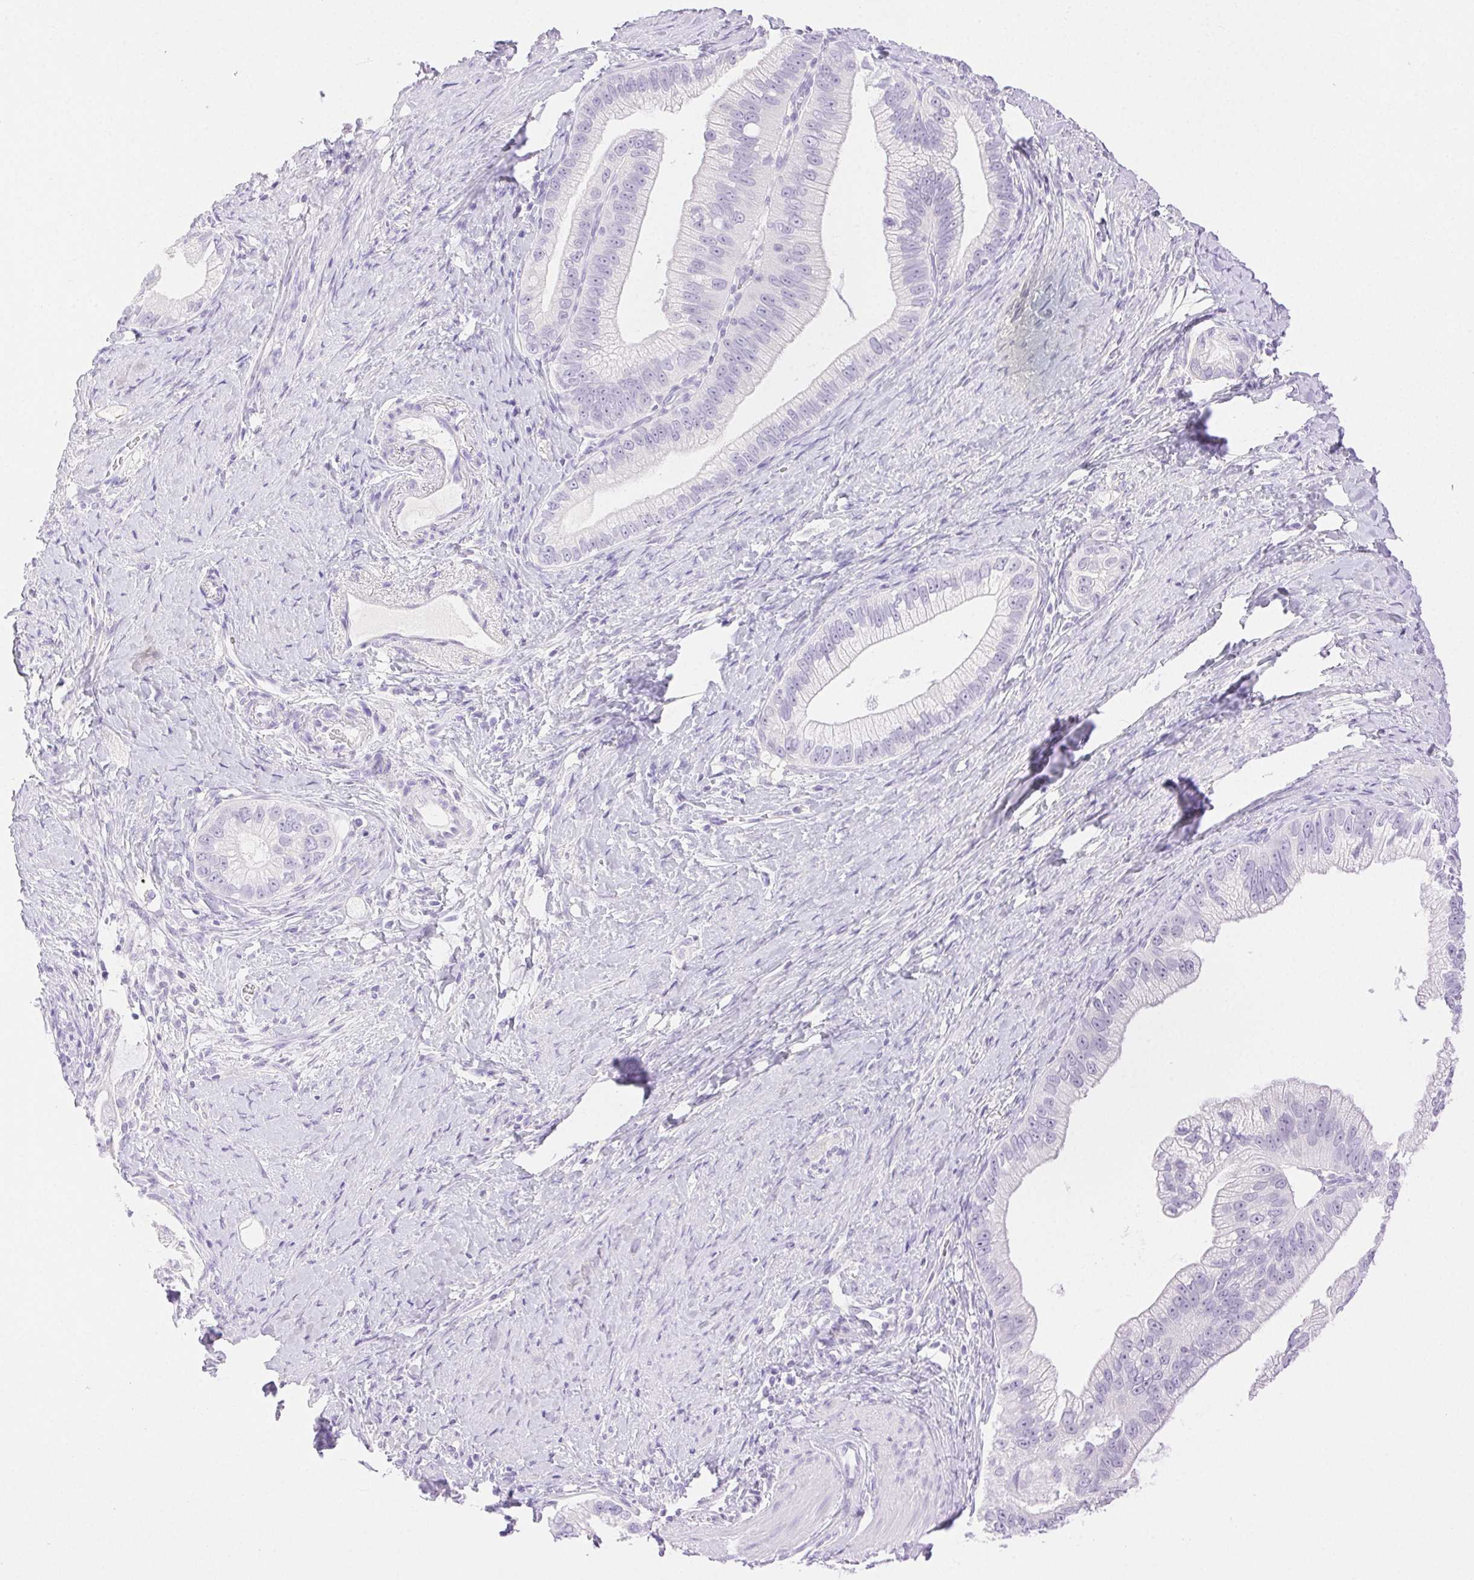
{"staining": {"intensity": "negative", "quantity": "none", "location": "none"}, "tissue": "pancreatic cancer", "cell_type": "Tumor cells", "image_type": "cancer", "snomed": [{"axis": "morphology", "description": "Adenocarcinoma, NOS"}, {"axis": "topography", "description": "Pancreas"}], "caption": "Tumor cells are negative for brown protein staining in pancreatic cancer.", "gene": "SPACA4", "patient": {"sex": "male", "age": 70}}